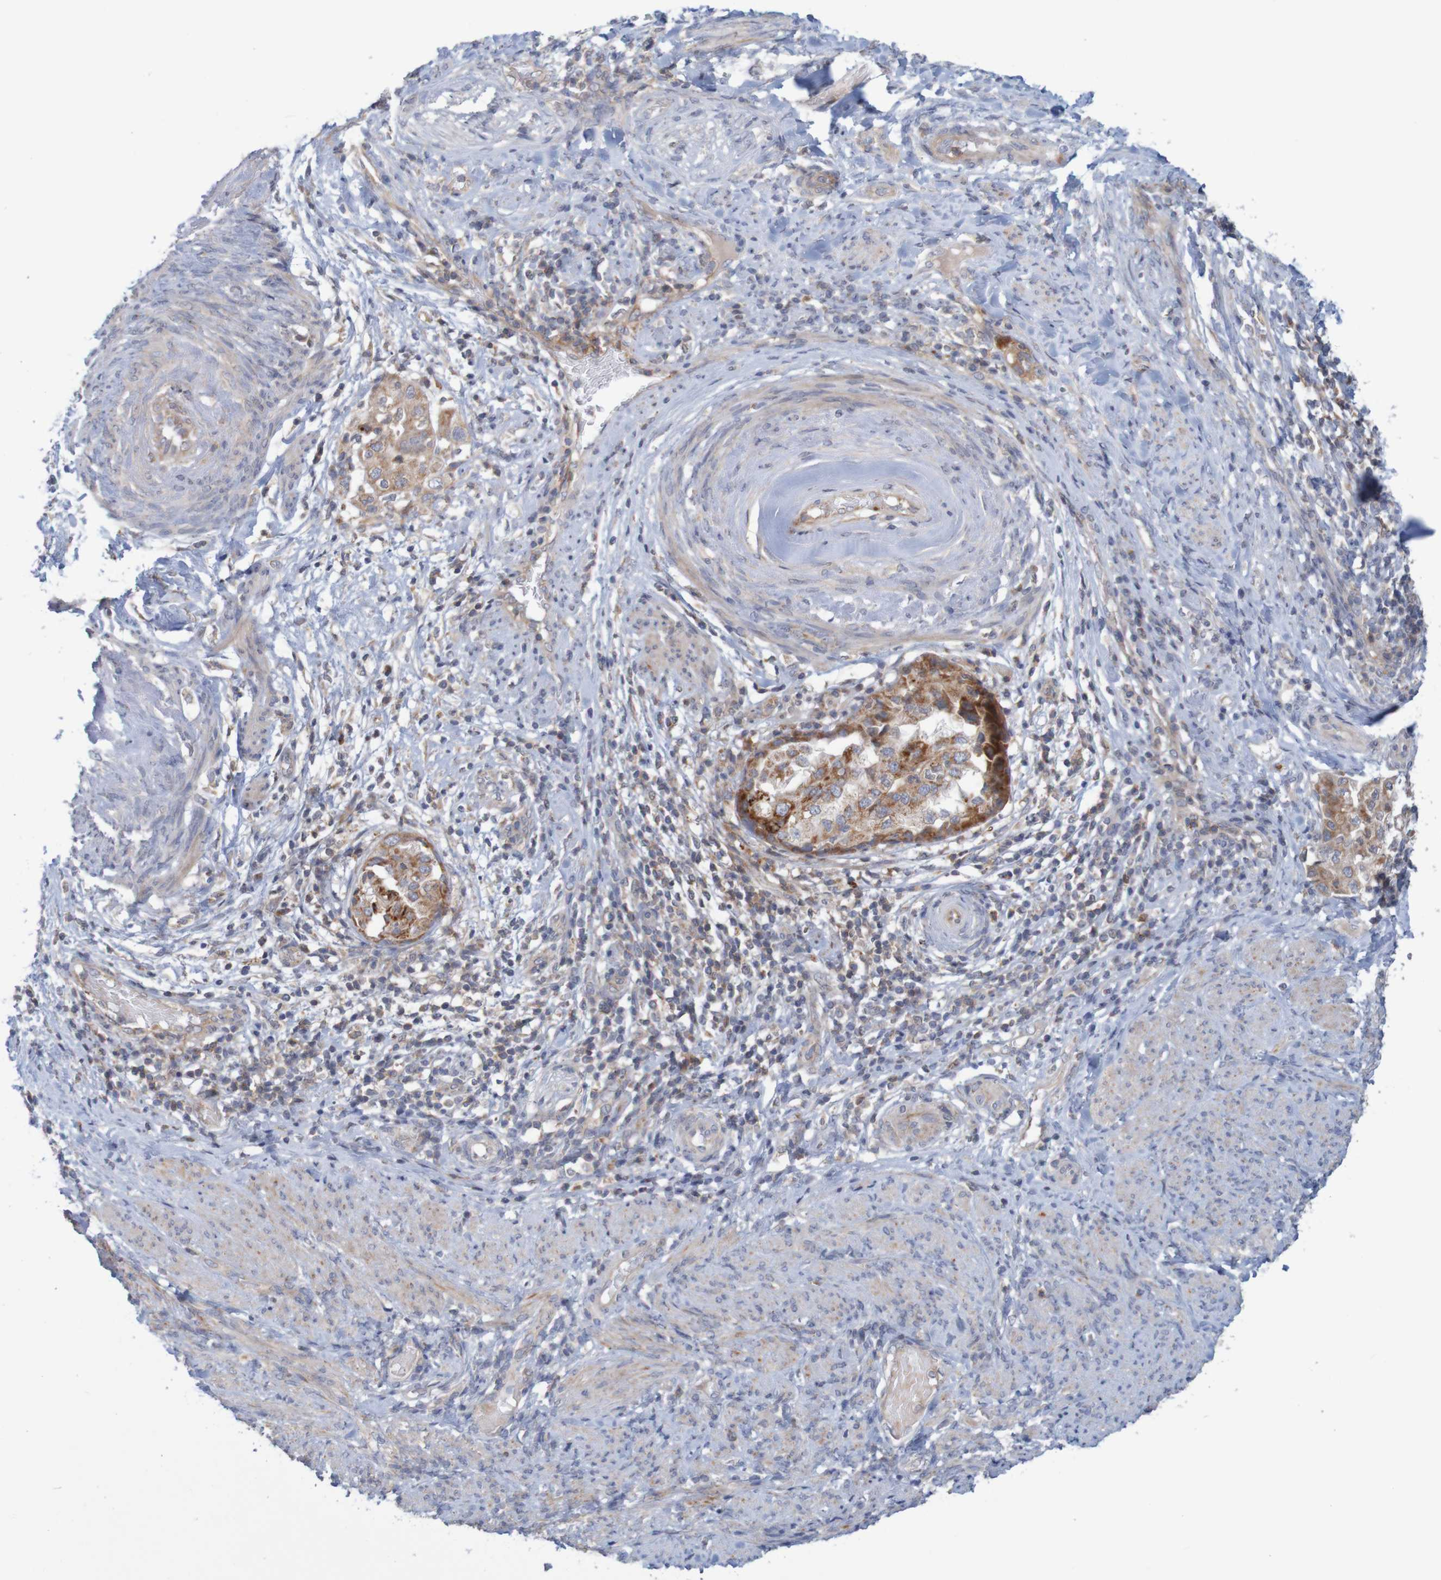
{"staining": {"intensity": "moderate", "quantity": ">75%", "location": "cytoplasmic/membranous"}, "tissue": "endometrial cancer", "cell_type": "Tumor cells", "image_type": "cancer", "snomed": [{"axis": "morphology", "description": "Adenocarcinoma, NOS"}, {"axis": "topography", "description": "Endometrium"}], "caption": "Adenocarcinoma (endometrial) stained for a protein (brown) displays moderate cytoplasmic/membranous positive positivity in about >75% of tumor cells.", "gene": "NAV2", "patient": {"sex": "female", "age": 85}}